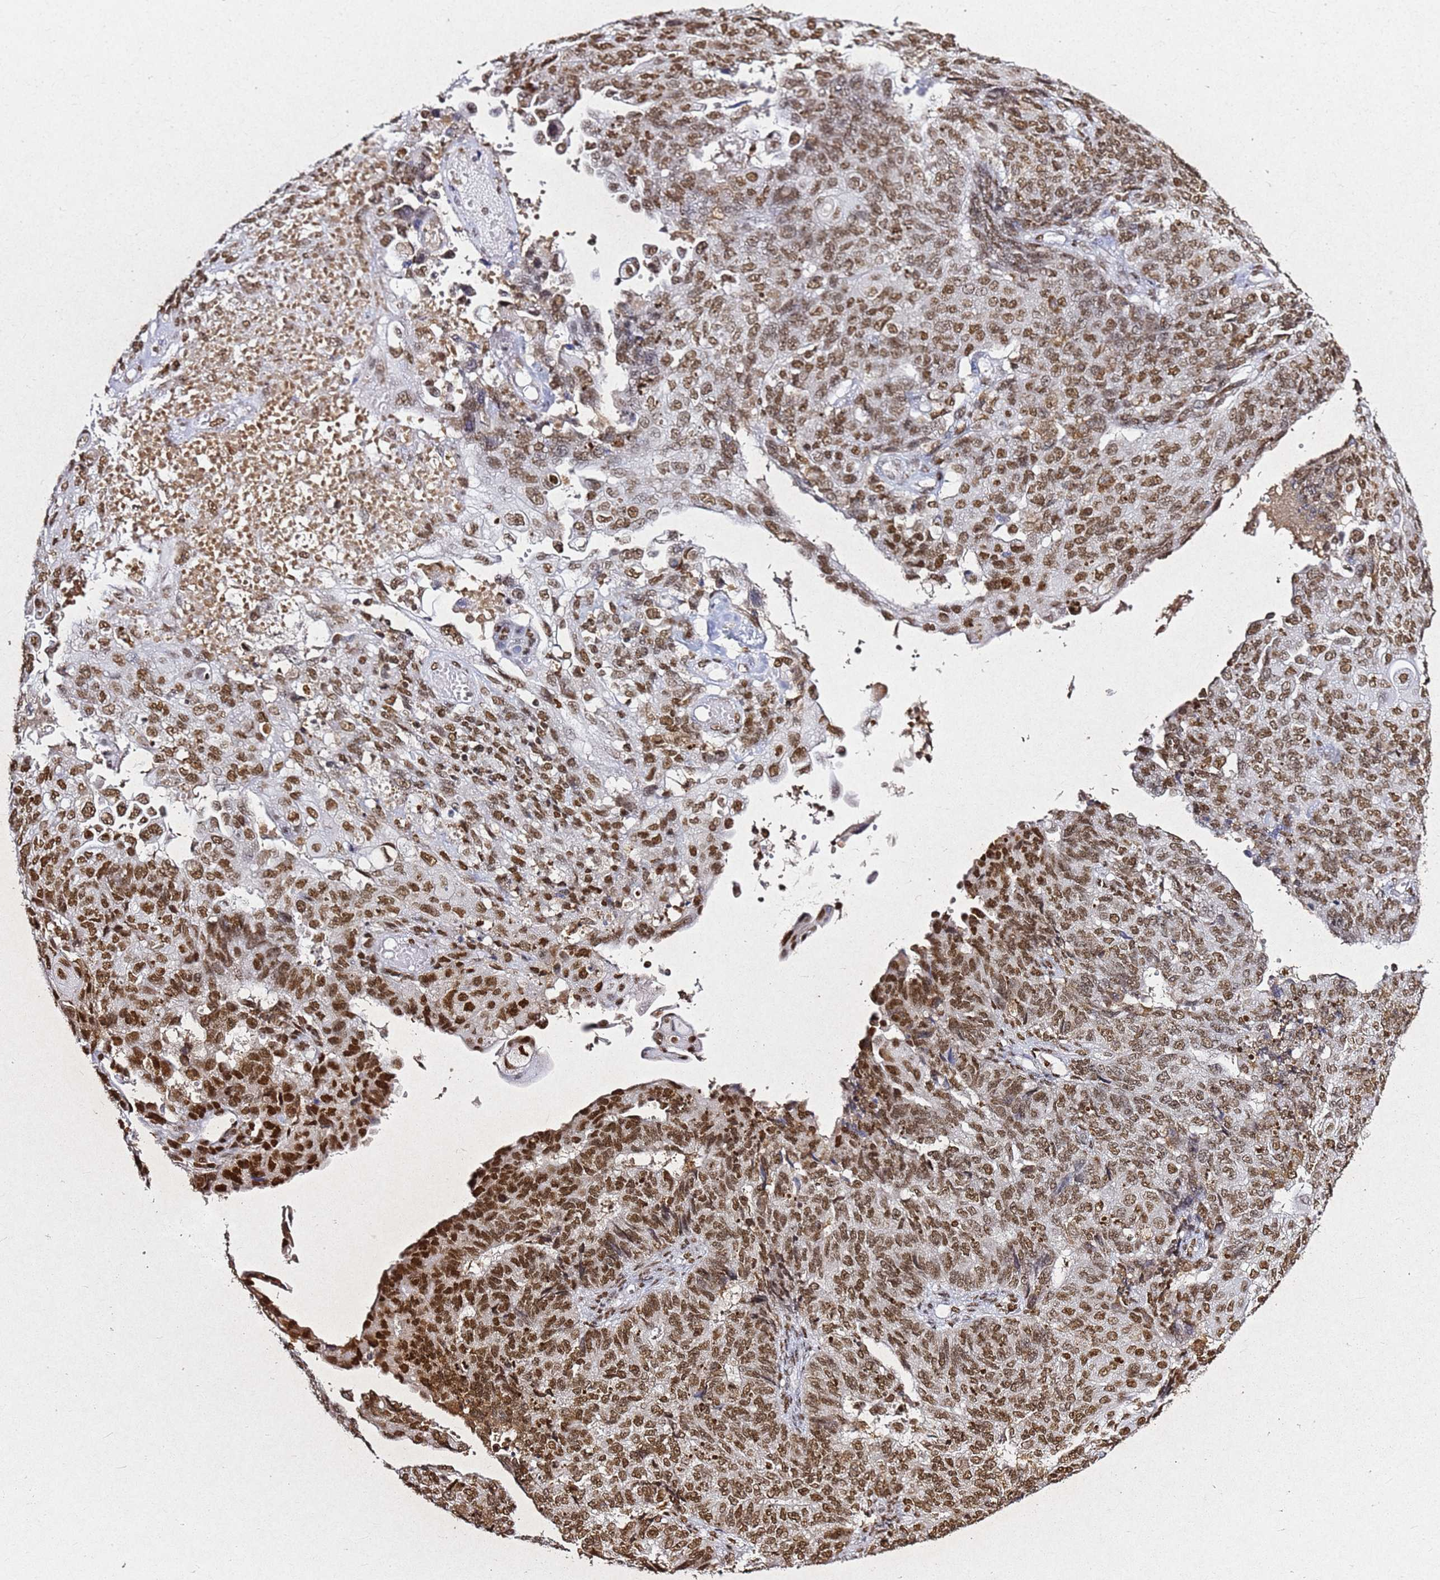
{"staining": {"intensity": "moderate", "quantity": ">75%", "location": "nuclear"}, "tissue": "endometrial cancer", "cell_type": "Tumor cells", "image_type": "cancer", "snomed": [{"axis": "morphology", "description": "Adenocarcinoma, NOS"}, {"axis": "topography", "description": "Endometrium"}], "caption": "Endometrial cancer (adenocarcinoma) stained with a protein marker reveals moderate staining in tumor cells.", "gene": "APEX1", "patient": {"sex": "female", "age": 32}}